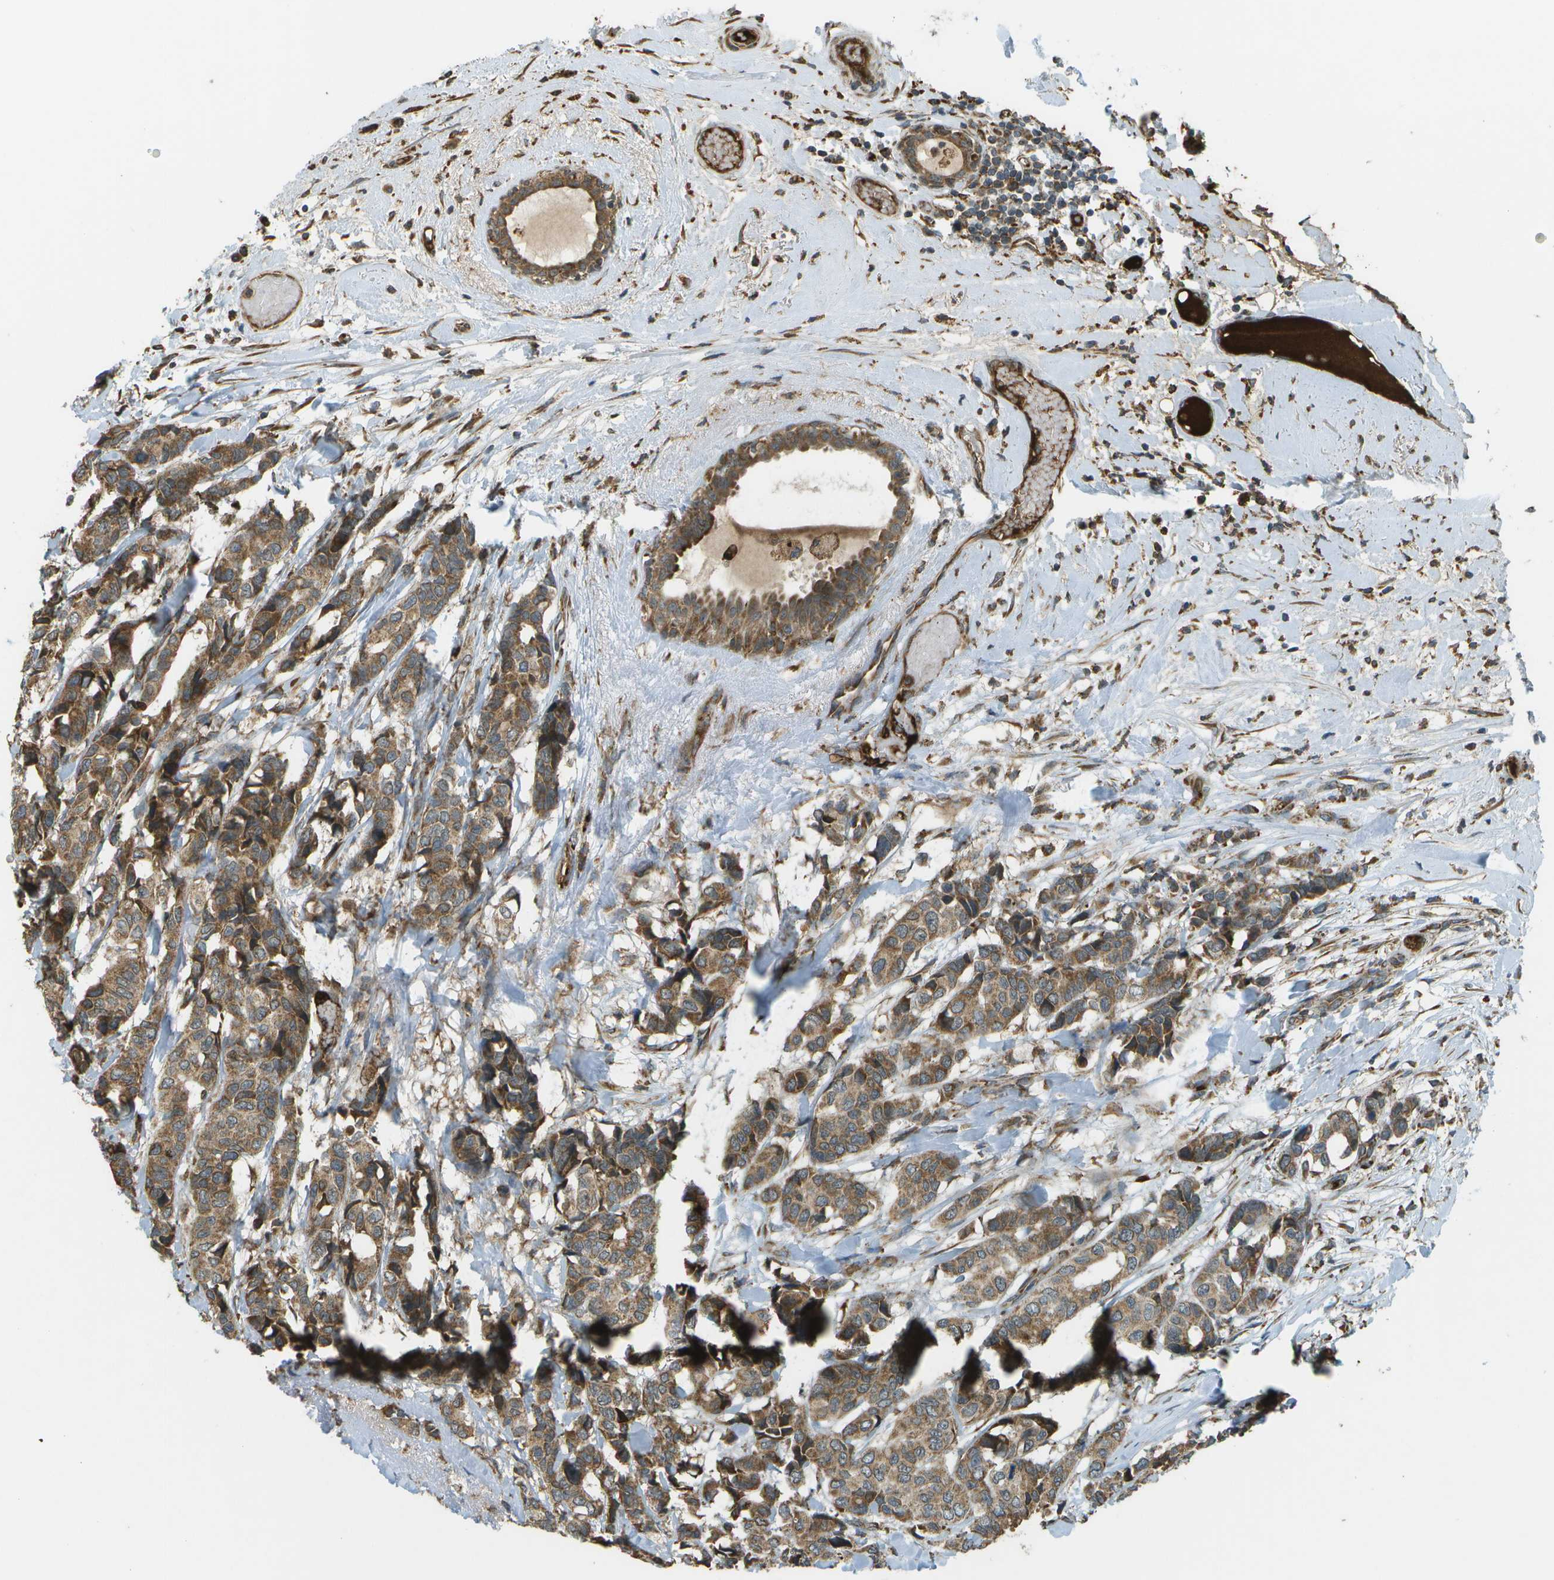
{"staining": {"intensity": "moderate", "quantity": ">75%", "location": "cytoplasmic/membranous"}, "tissue": "breast cancer", "cell_type": "Tumor cells", "image_type": "cancer", "snomed": [{"axis": "morphology", "description": "Duct carcinoma"}, {"axis": "topography", "description": "Breast"}], "caption": "A micrograph showing moderate cytoplasmic/membranous staining in approximately >75% of tumor cells in breast infiltrating ductal carcinoma, as visualized by brown immunohistochemical staining.", "gene": "USP30", "patient": {"sex": "female", "age": 87}}